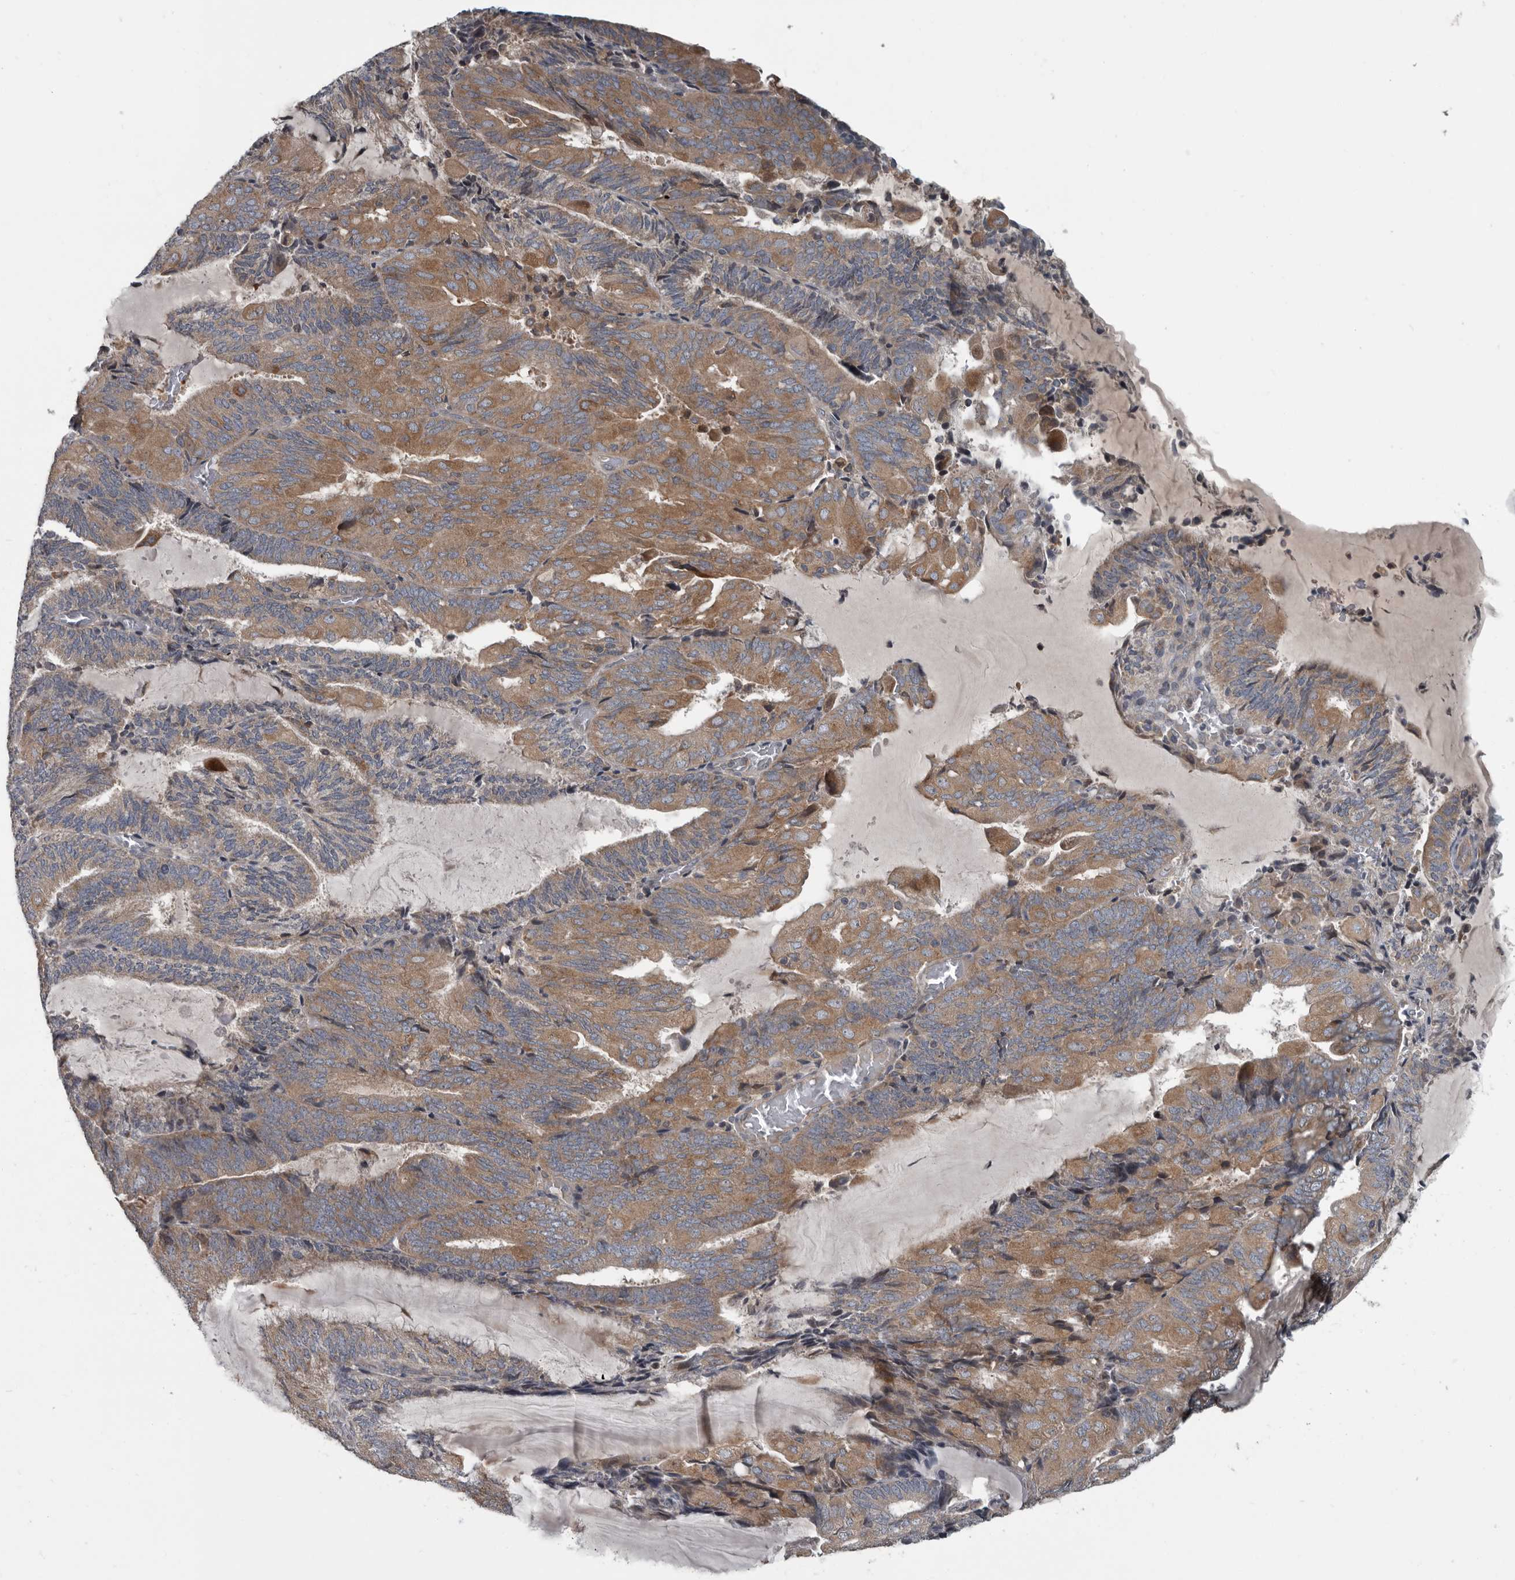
{"staining": {"intensity": "moderate", "quantity": ">75%", "location": "cytoplasmic/membranous"}, "tissue": "endometrial cancer", "cell_type": "Tumor cells", "image_type": "cancer", "snomed": [{"axis": "morphology", "description": "Adenocarcinoma, NOS"}, {"axis": "topography", "description": "Endometrium"}], "caption": "Protein expression analysis of adenocarcinoma (endometrial) reveals moderate cytoplasmic/membranous staining in approximately >75% of tumor cells. The staining was performed using DAB (3,3'-diaminobenzidine), with brown indicating positive protein expression. Nuclei are stained blue with hematoxylin.", "gene": "TMEM199", "patient": {"sex": "female", "age": 81}}